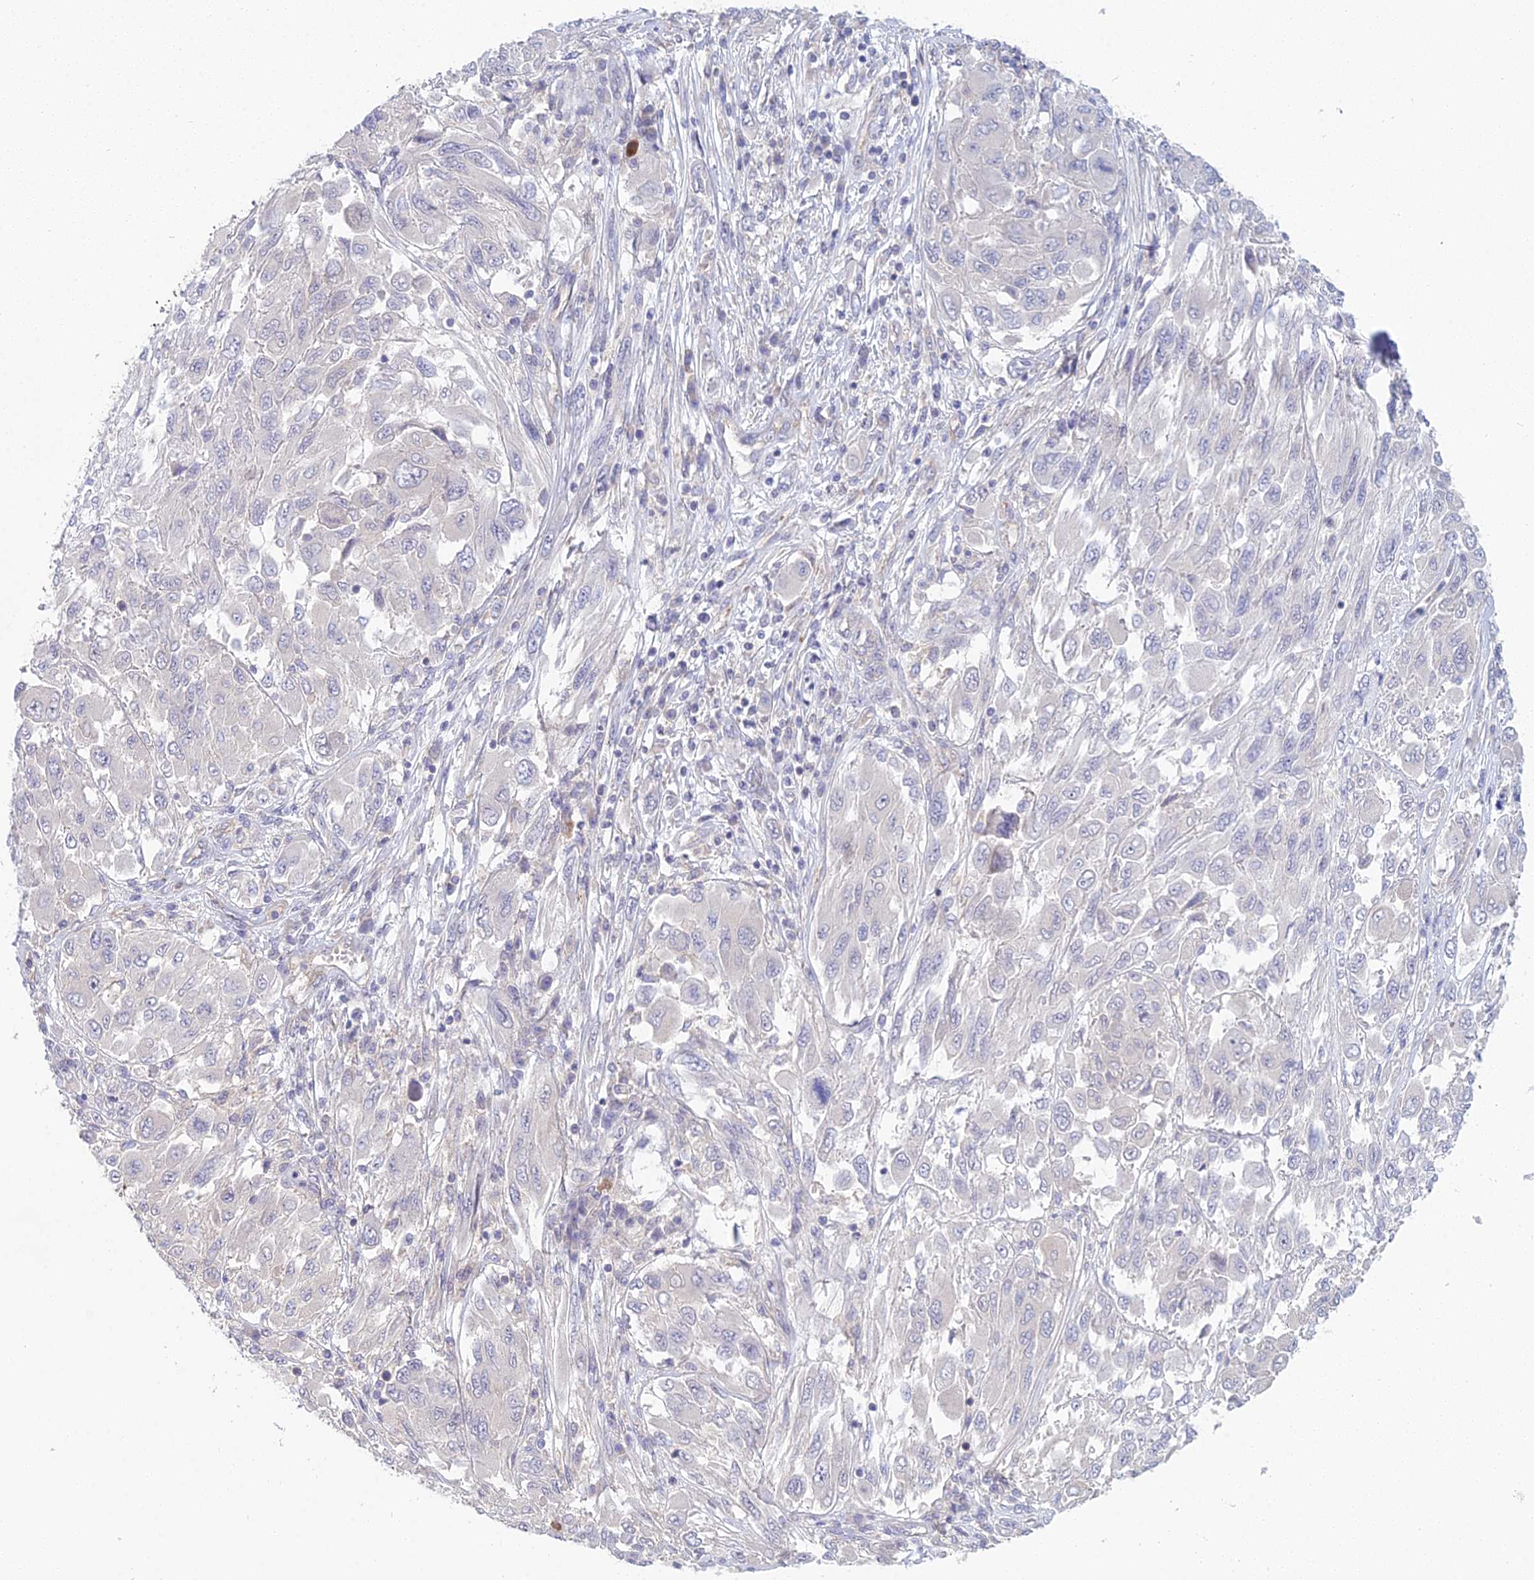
{"staining": {"intensity": "negative", "quantity": "none", "location": "none"}, "tissue": "melanoma", "cell_type": "Tumor cells", "image_type": "cancer", "snomed": [{"axis": "morphology", "description": "Malignant melanoma, NOS"}, {"axis": "topography", "description": "Skin"}], "caption": "Protein analysis of malignant melanoma displays no significant staining in tumor cells. (DAB IHC with hematoxylin counter stain).", "gene": "METTL26", "patient": {"sex": "female", "age": 91}}